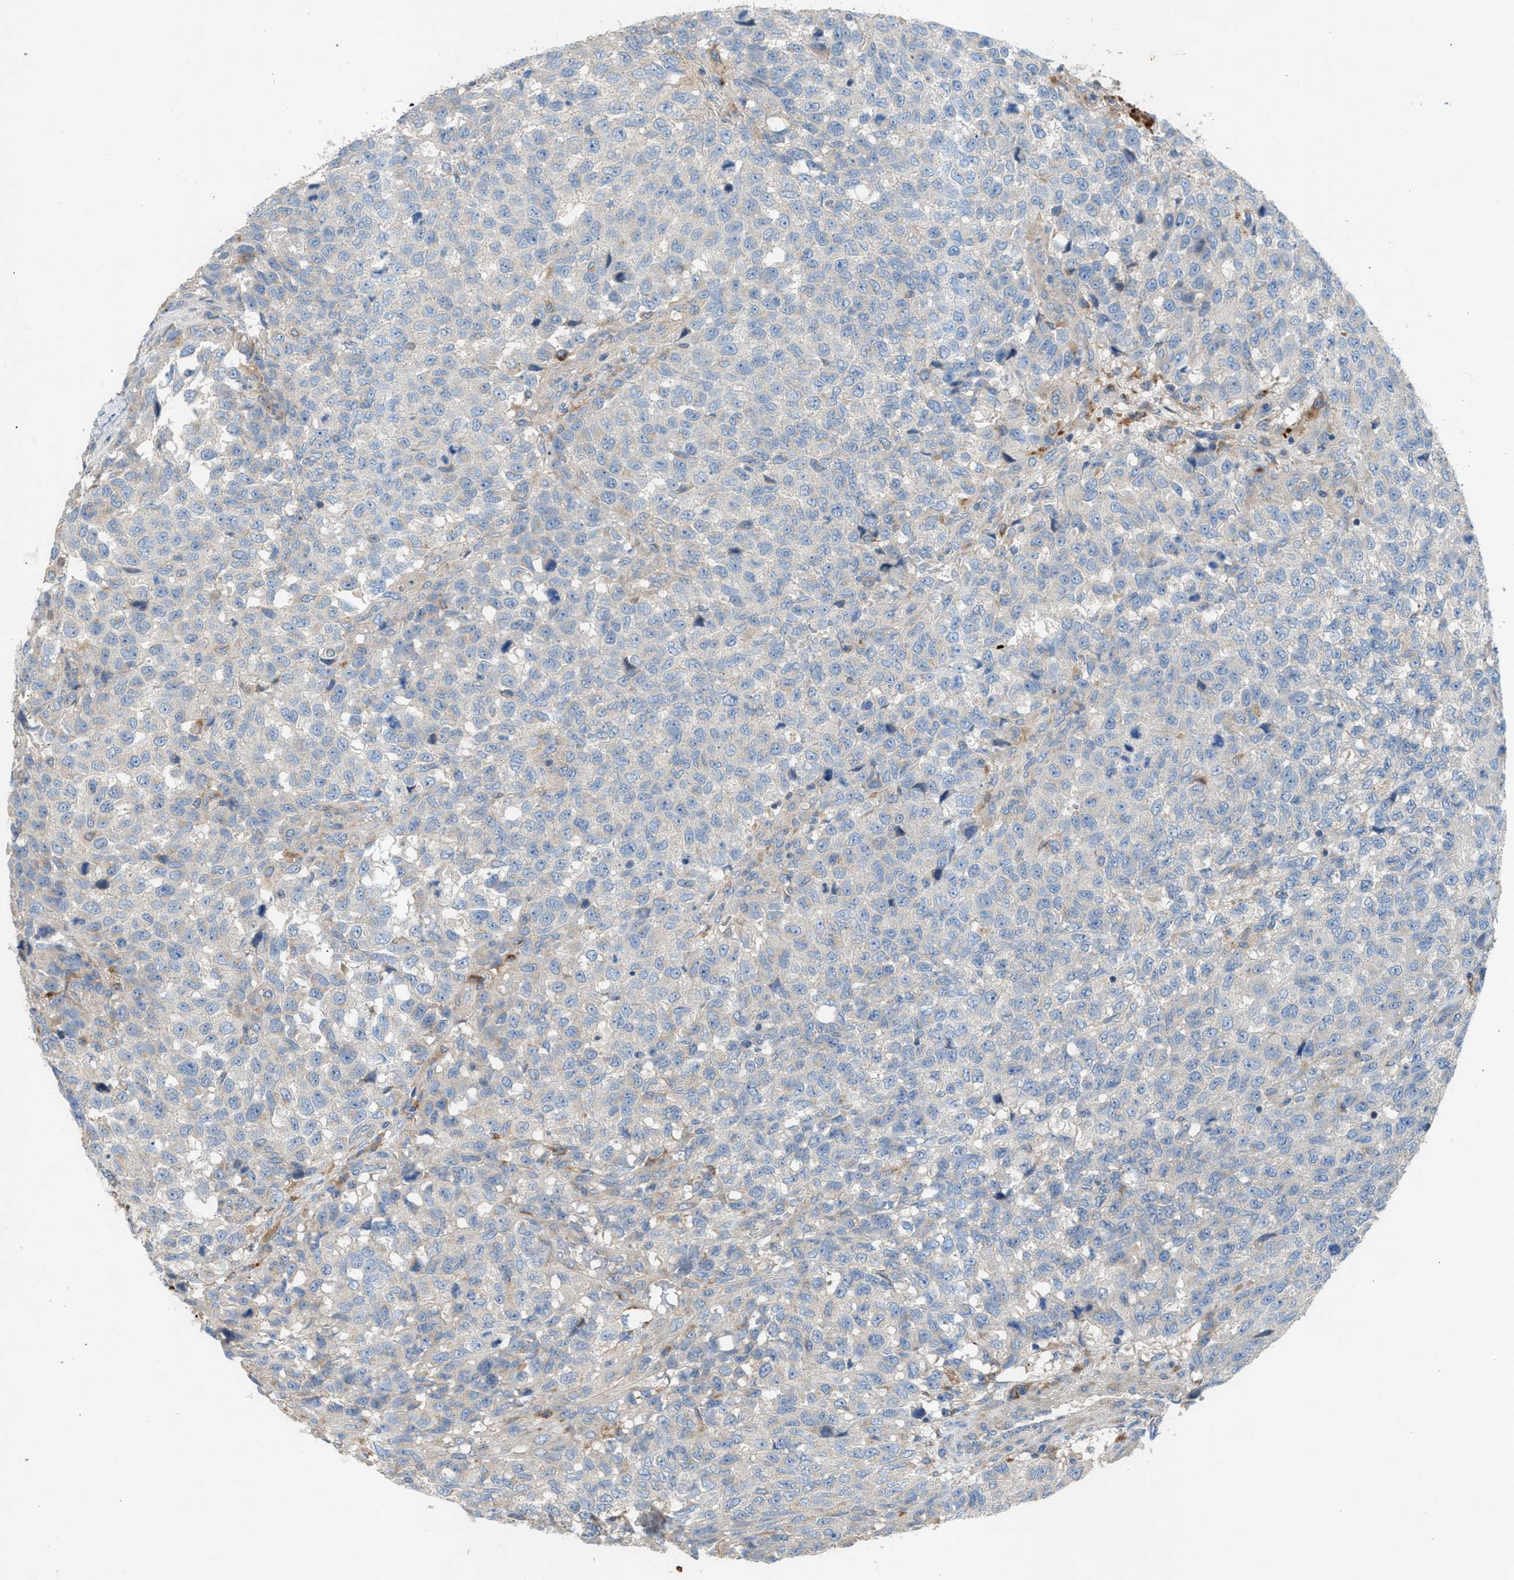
{"staining": {"intensity": "negative", "quantity": "none", "location": "none"}, "tissue": "testis cancer", "cell_type": "Tumor cells", "image_type": "cancer", "snomed": [{"axis": "morphology", "description": "Seminoma, NOS"}, {"axis": "topography", "description": "Testis"}], "caption": "There is no significant positivity in tumor cells of seminoma (testis).", "gene": "AOAH", "patient": {"sex": "male", "age": 59}}